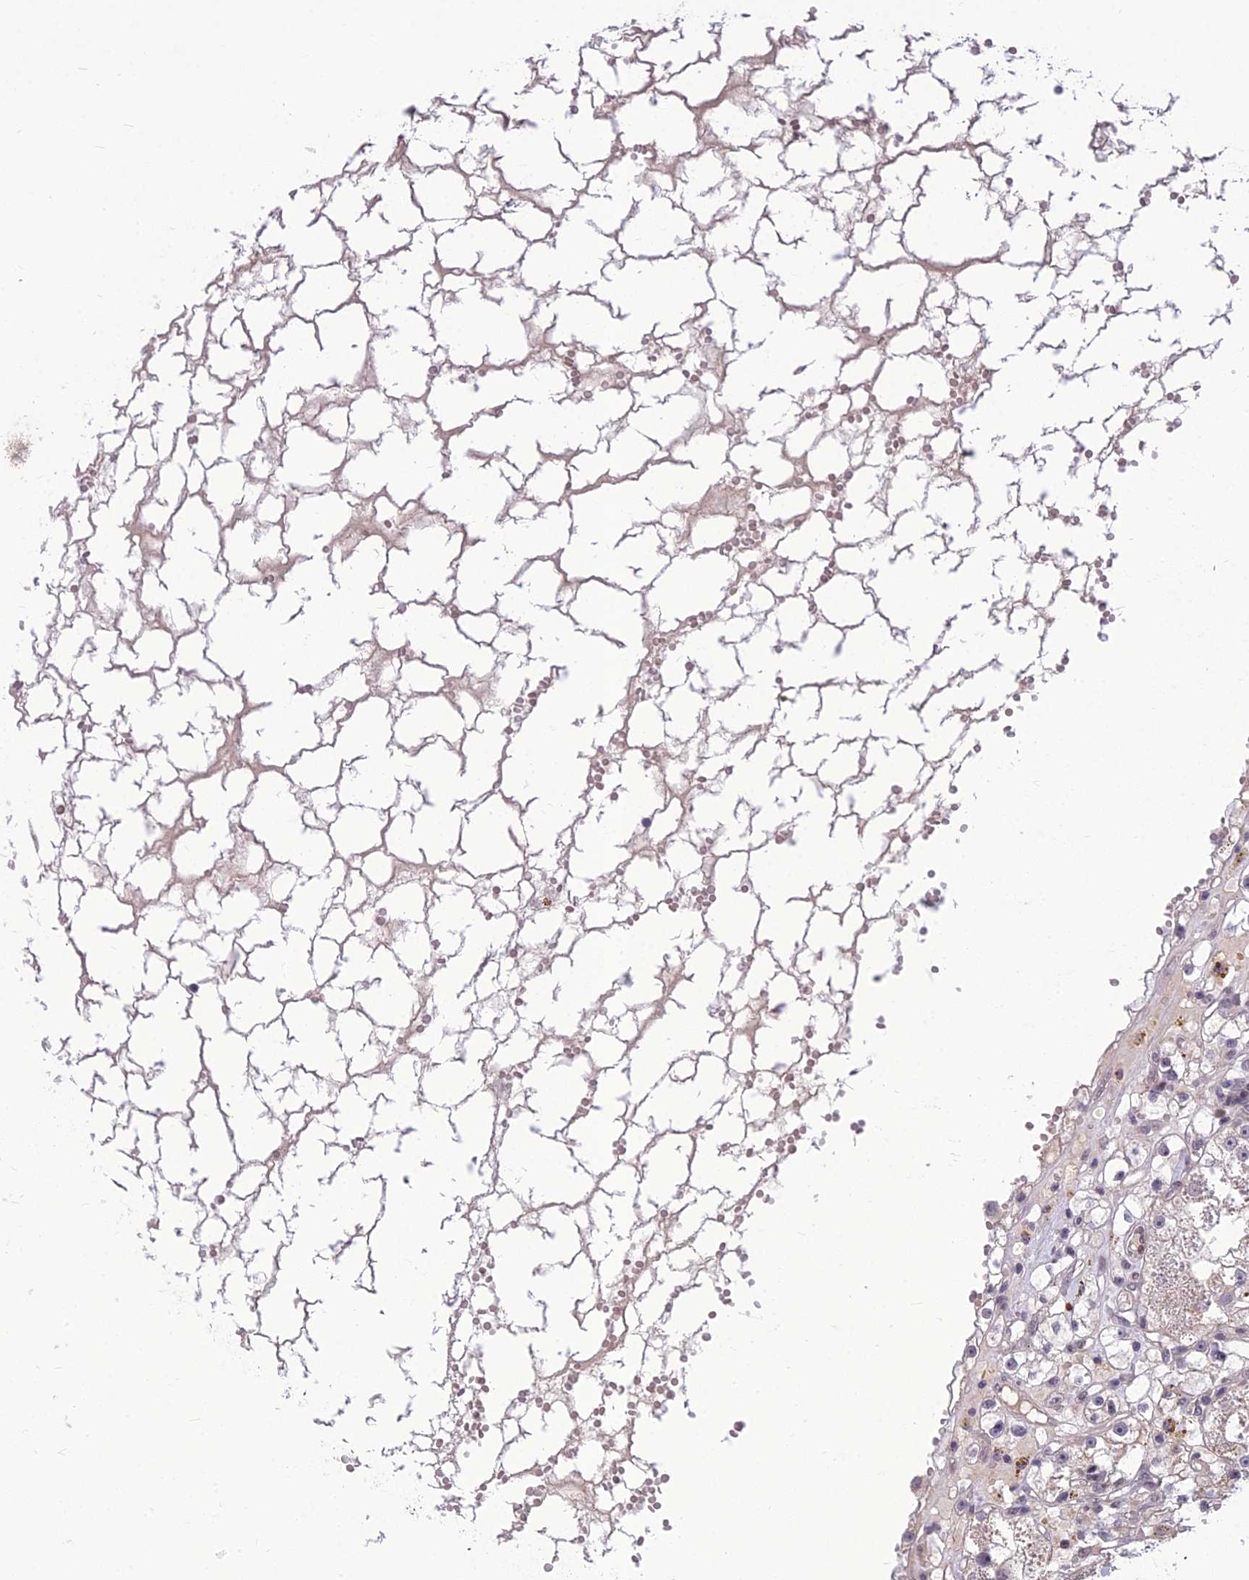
{"staining": {"intensity": "negative", "quantity": "none", "location": "none"}, "tissue": "renal cancer", "cell_type": "Tumor cells", "image_type": "cancer", "snomed": [{"axis": "morphology", "description": "Adenocarcinoma, NOS"}, {"axis": "topography", "description": "Kidney"}], "caption": "Protein analysis of renal cancer (adenocarcinoma) demonstrates no significant expression in tumor cells.", "gene": "FBRS", "patient": {"sex": "male", "age": 56}}